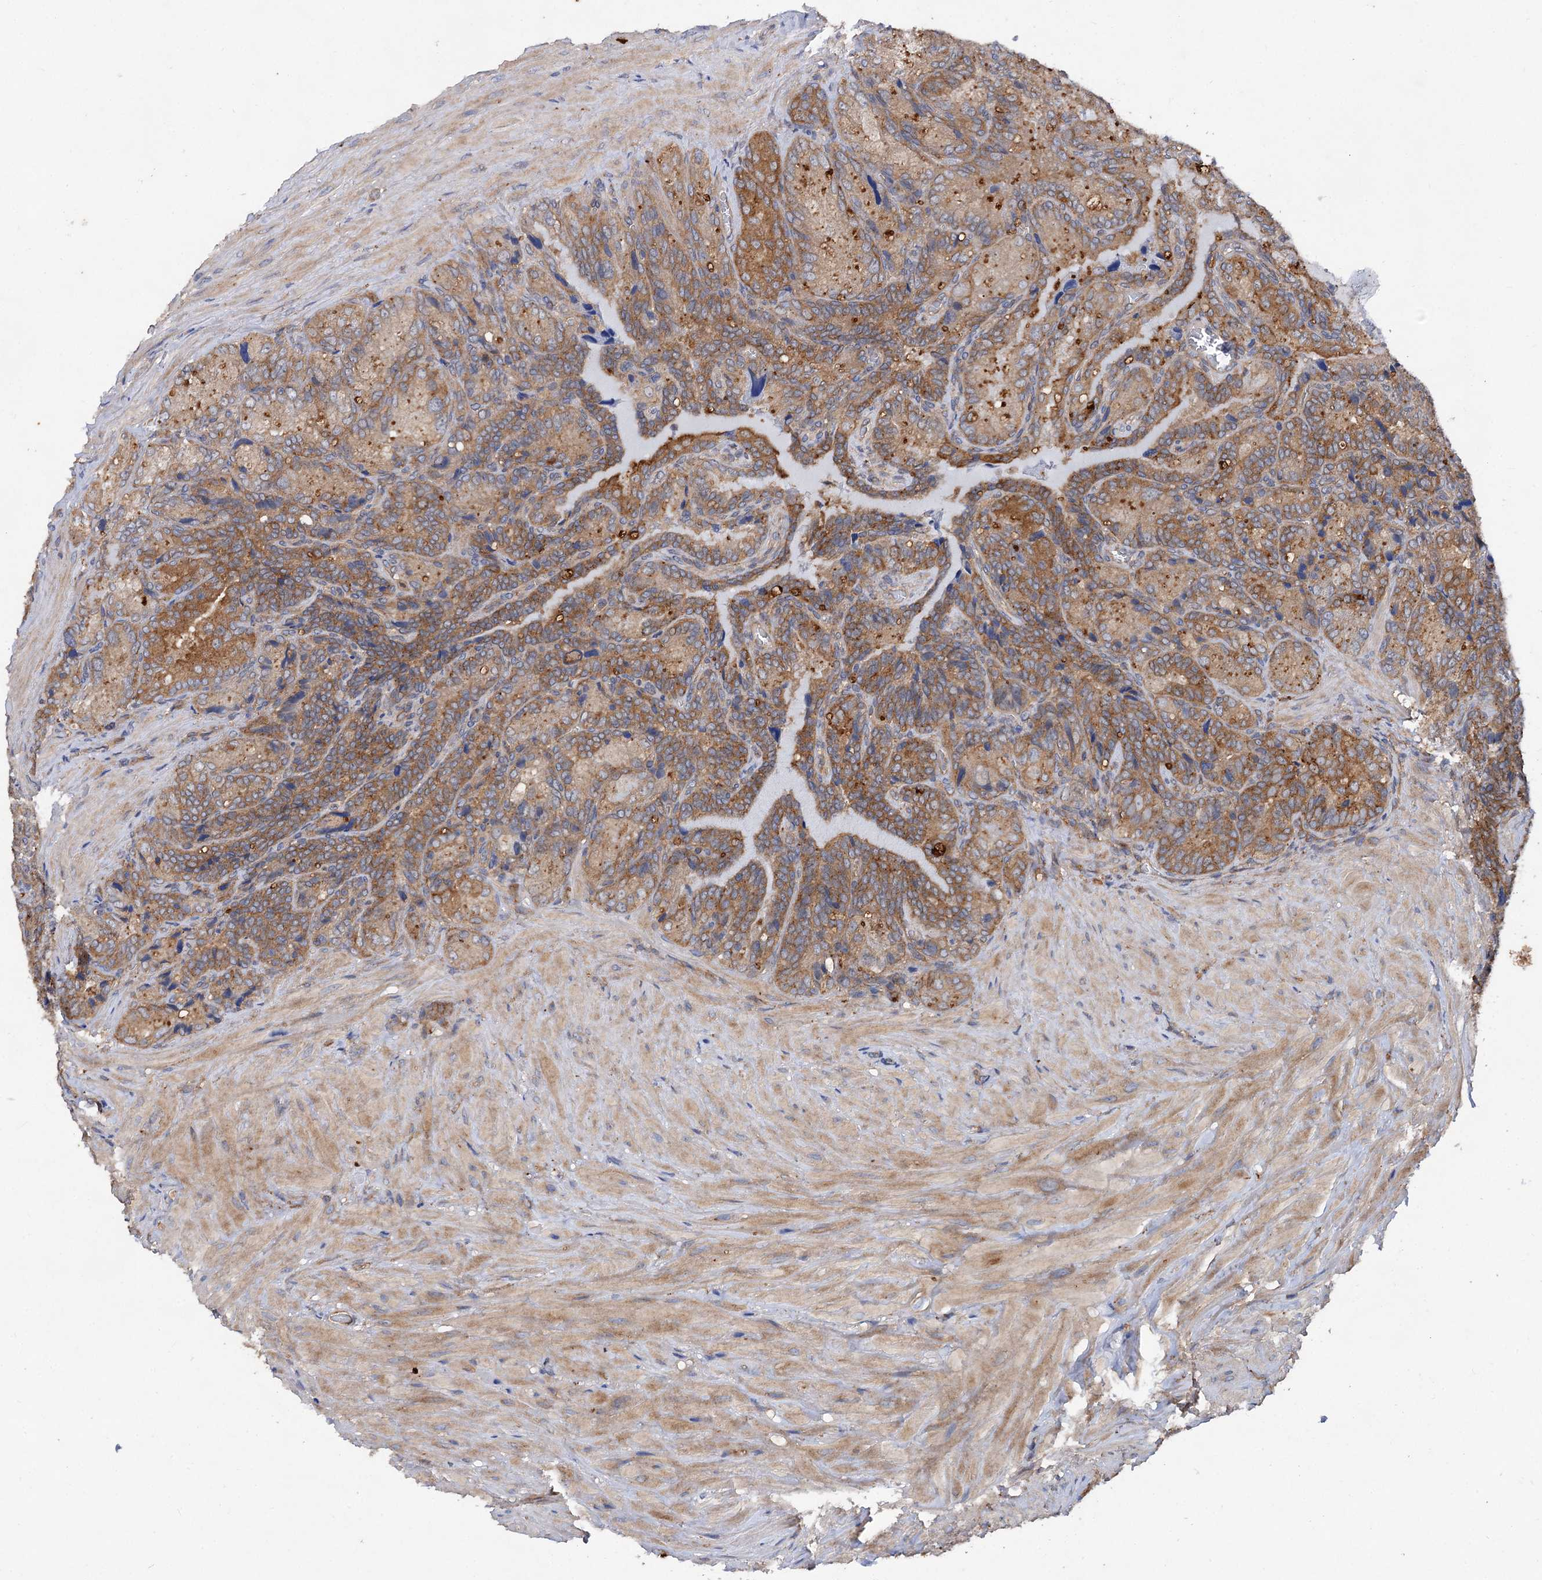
{"staining": {"intensity": "moderate", "quantity": ">75%", "location": "cytoplasmic/membranous"}, "tissue": "seminal vesicle", "cell_type": "Glandular cells", "image_type": "normal", "snomed": [{"axis": "morphology", "description": "Normal tissue, NOS"}, {"axis": "topography", "description": "Seminal veicle"}], "caption": "Seminal vesicle stained for a protein demonstrates moderate cytoplasmic/membranous positivity in glandular cells. (DAB (3,3'-diaminobenzidine) IHC with brightfield microscopy, high magnification).", "gene": "VPS29", "patient": {"sex": "male", "age": 62}}